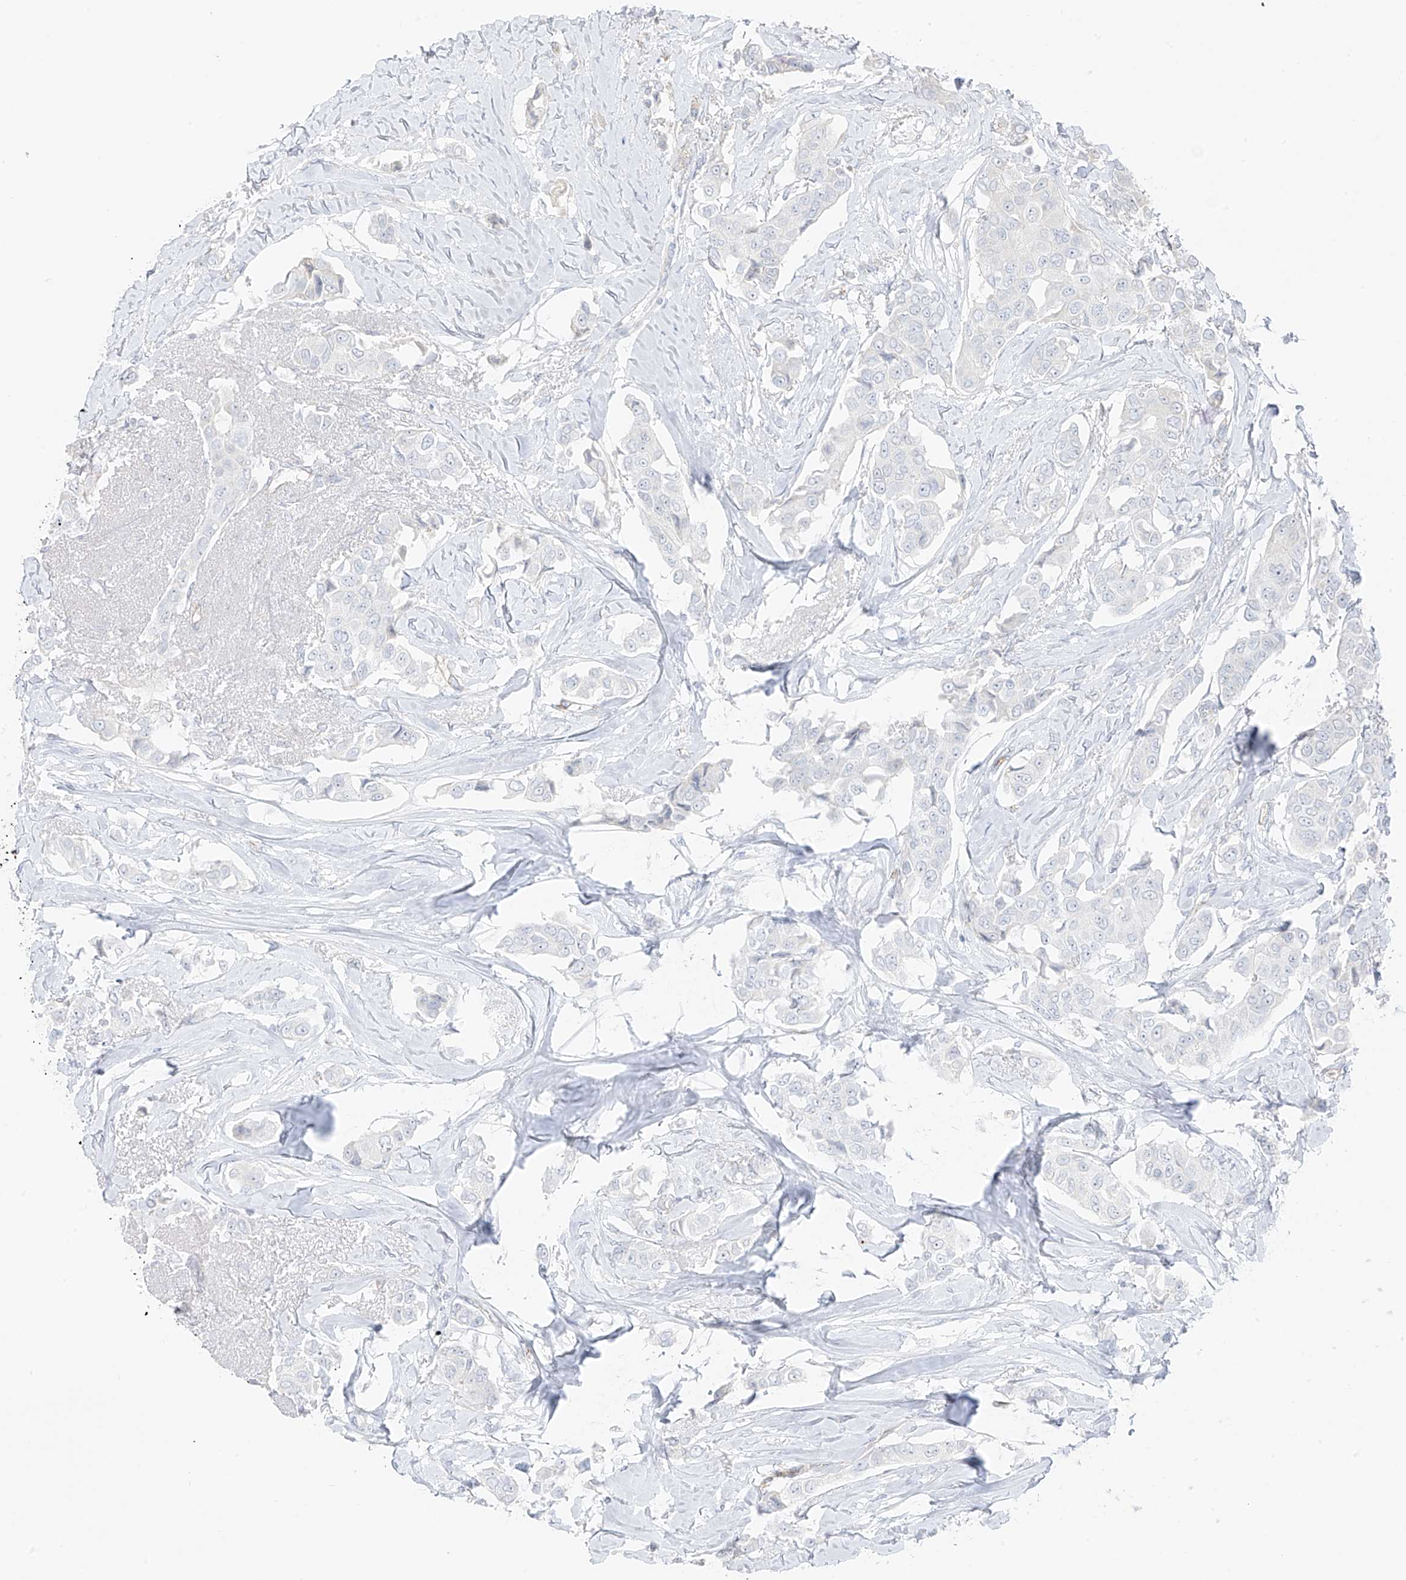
{"staining": {"intensity": "negative", "quantity": "none", "location": "none"}, "tissue": "breast cancer", "cell_type": "Tumor cells", "image_type": "cancer", "snomed": [{"axis": "morphology", "description": "Duct carcinoma"}, {"axis": "topography", "description": "Breast"}], "caption": "An image of breast cancer stained for a protein shows no brown staining in tumor cells.", "gene": "C11orf87", "patient": {"sex": "female", "age": 80}}